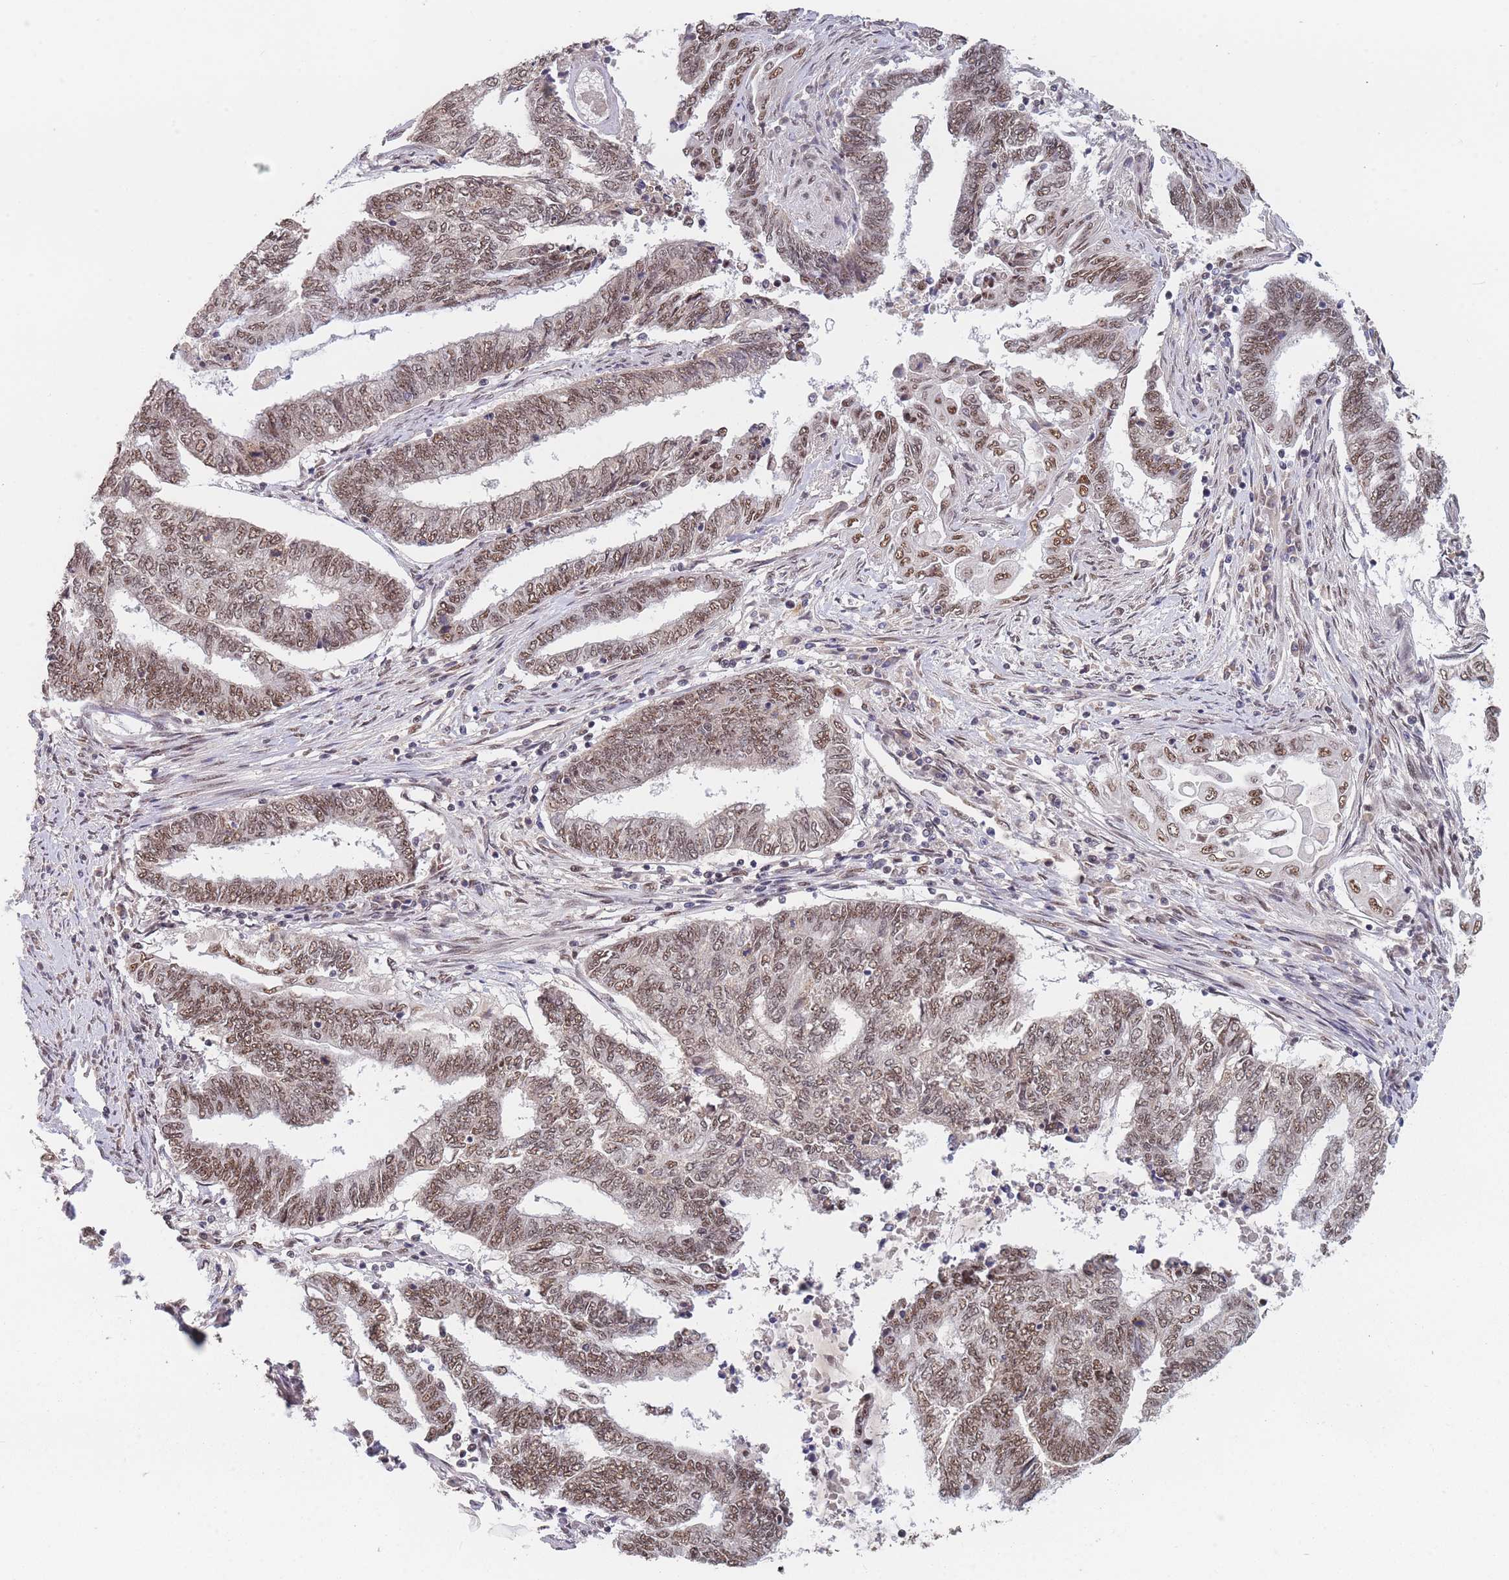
{"staining": {"intensity": "moderate", "quantity": ">75%", "location": "nuclear"}, "tissue": "endometrial cancer", "cell_type": "Tumor cells", "image_type": "cancer", "snomed": [{"axis": "morphology", "description": "Adenocarcinoma, NOS"}, {"axis": "topography", "description": "Uterus"}, {"axis": "topography", "description": "Endometrium"}], "caption": "This is a photomicrograph of immunohistochemistry staining of endometrial cancer (adenocarcinoma), which shows moderate positivity in the nuclear of tumor cells.", "gene": "SNRPA1", "patient": {"sex": "female", "age": 70}}